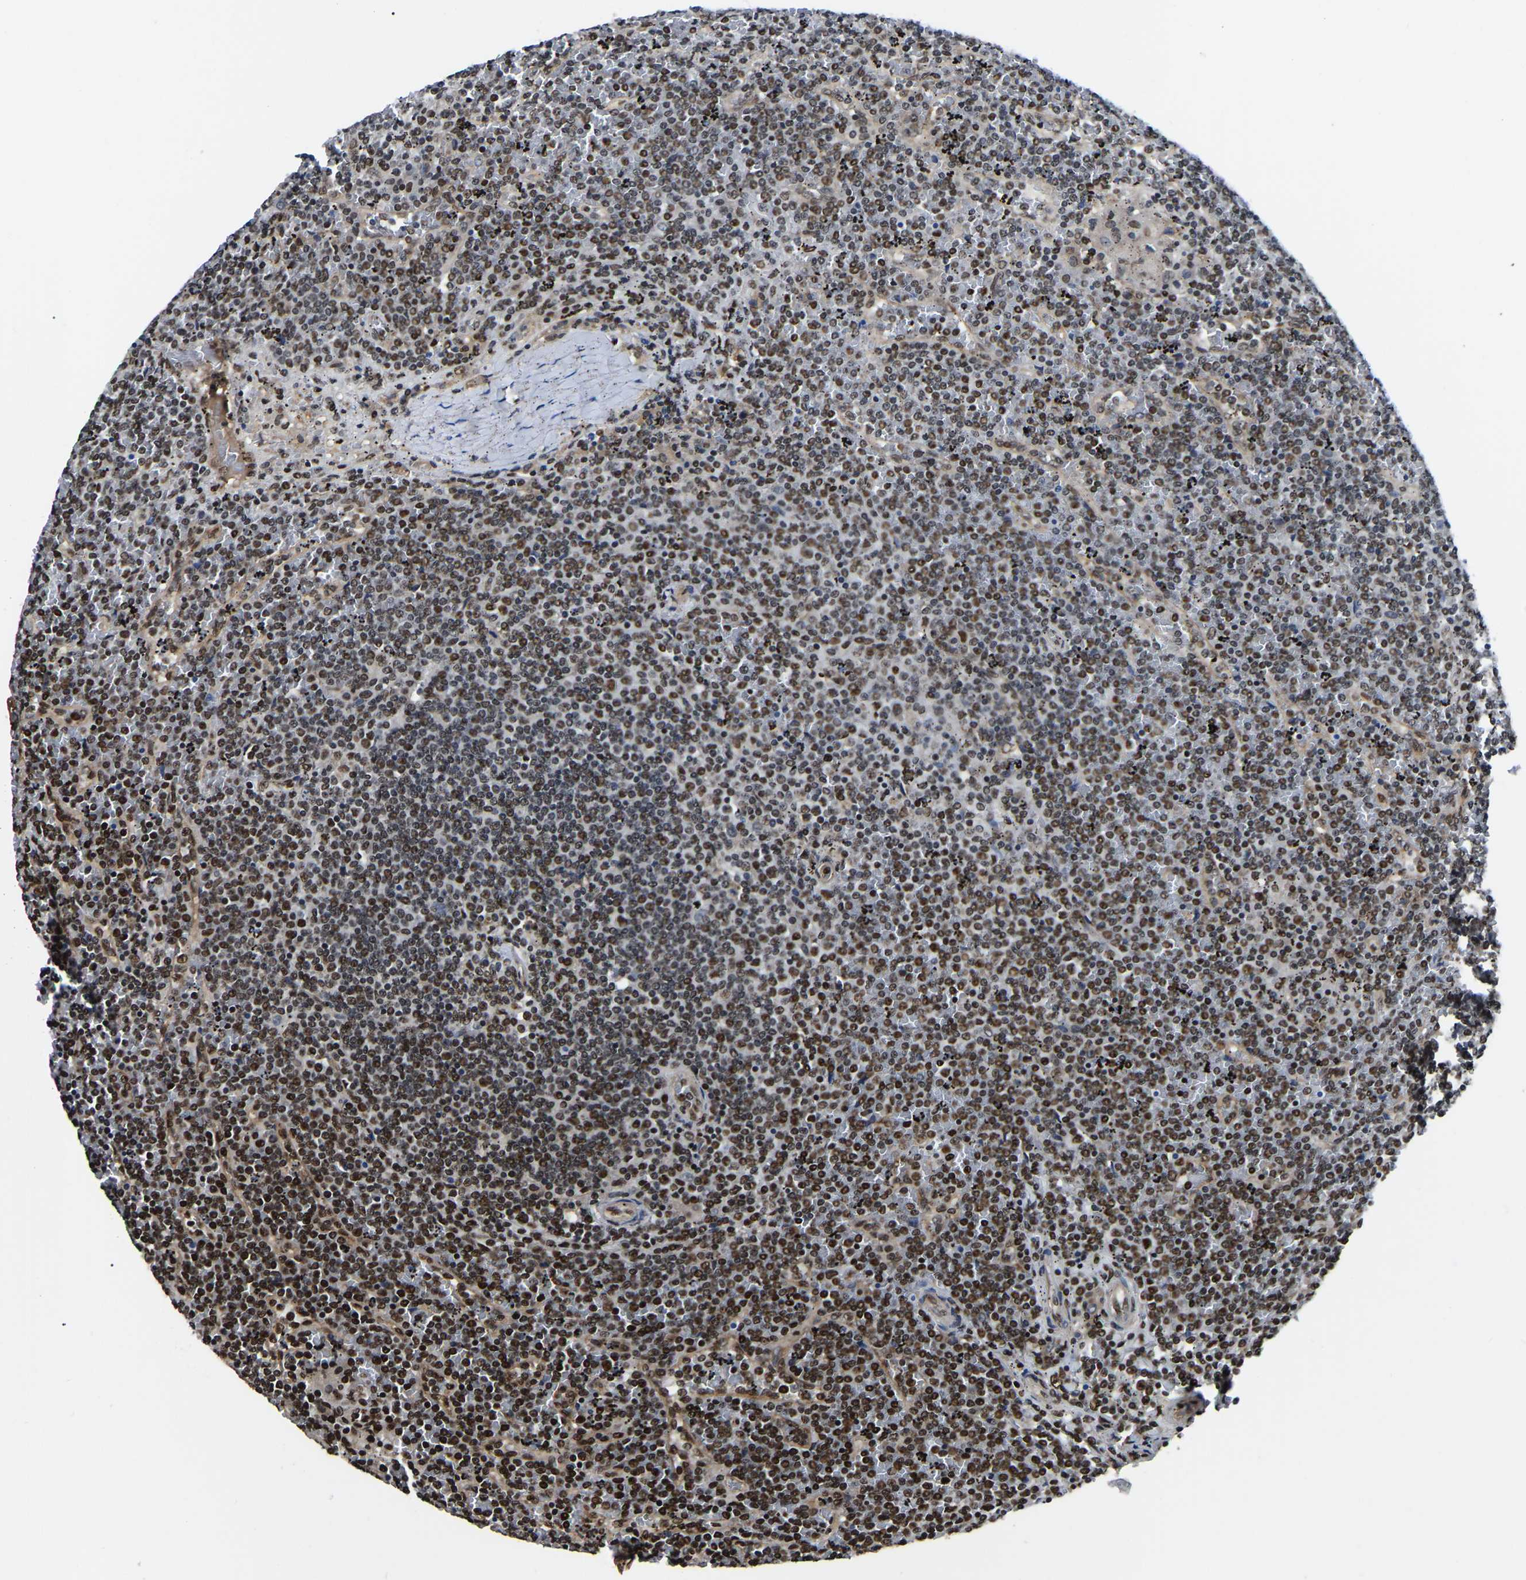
{"staining": {"intensity": "moderate", "quantity": ">75%", "location": "nuclear"}, "tissue": "lymphoma", "cell_type": "Tumor cells", "image_type": "cancer", "snomed": [{"axis": "morphology", "description": "Malignant lymphoma, non-Hodgkin's type, Low grade"}, {"axis": "topography", "description": "Spleen"}], "caption": "An image of human malignant lymphoma, non-Hodgkin's type (low-grade) stained for a protein exhibits moderate nuclear brown staining in tumor cells. Nuclei are stained in blue.", "gene": "TRIM35", "patient": {"sex": "female", "age": 19}}